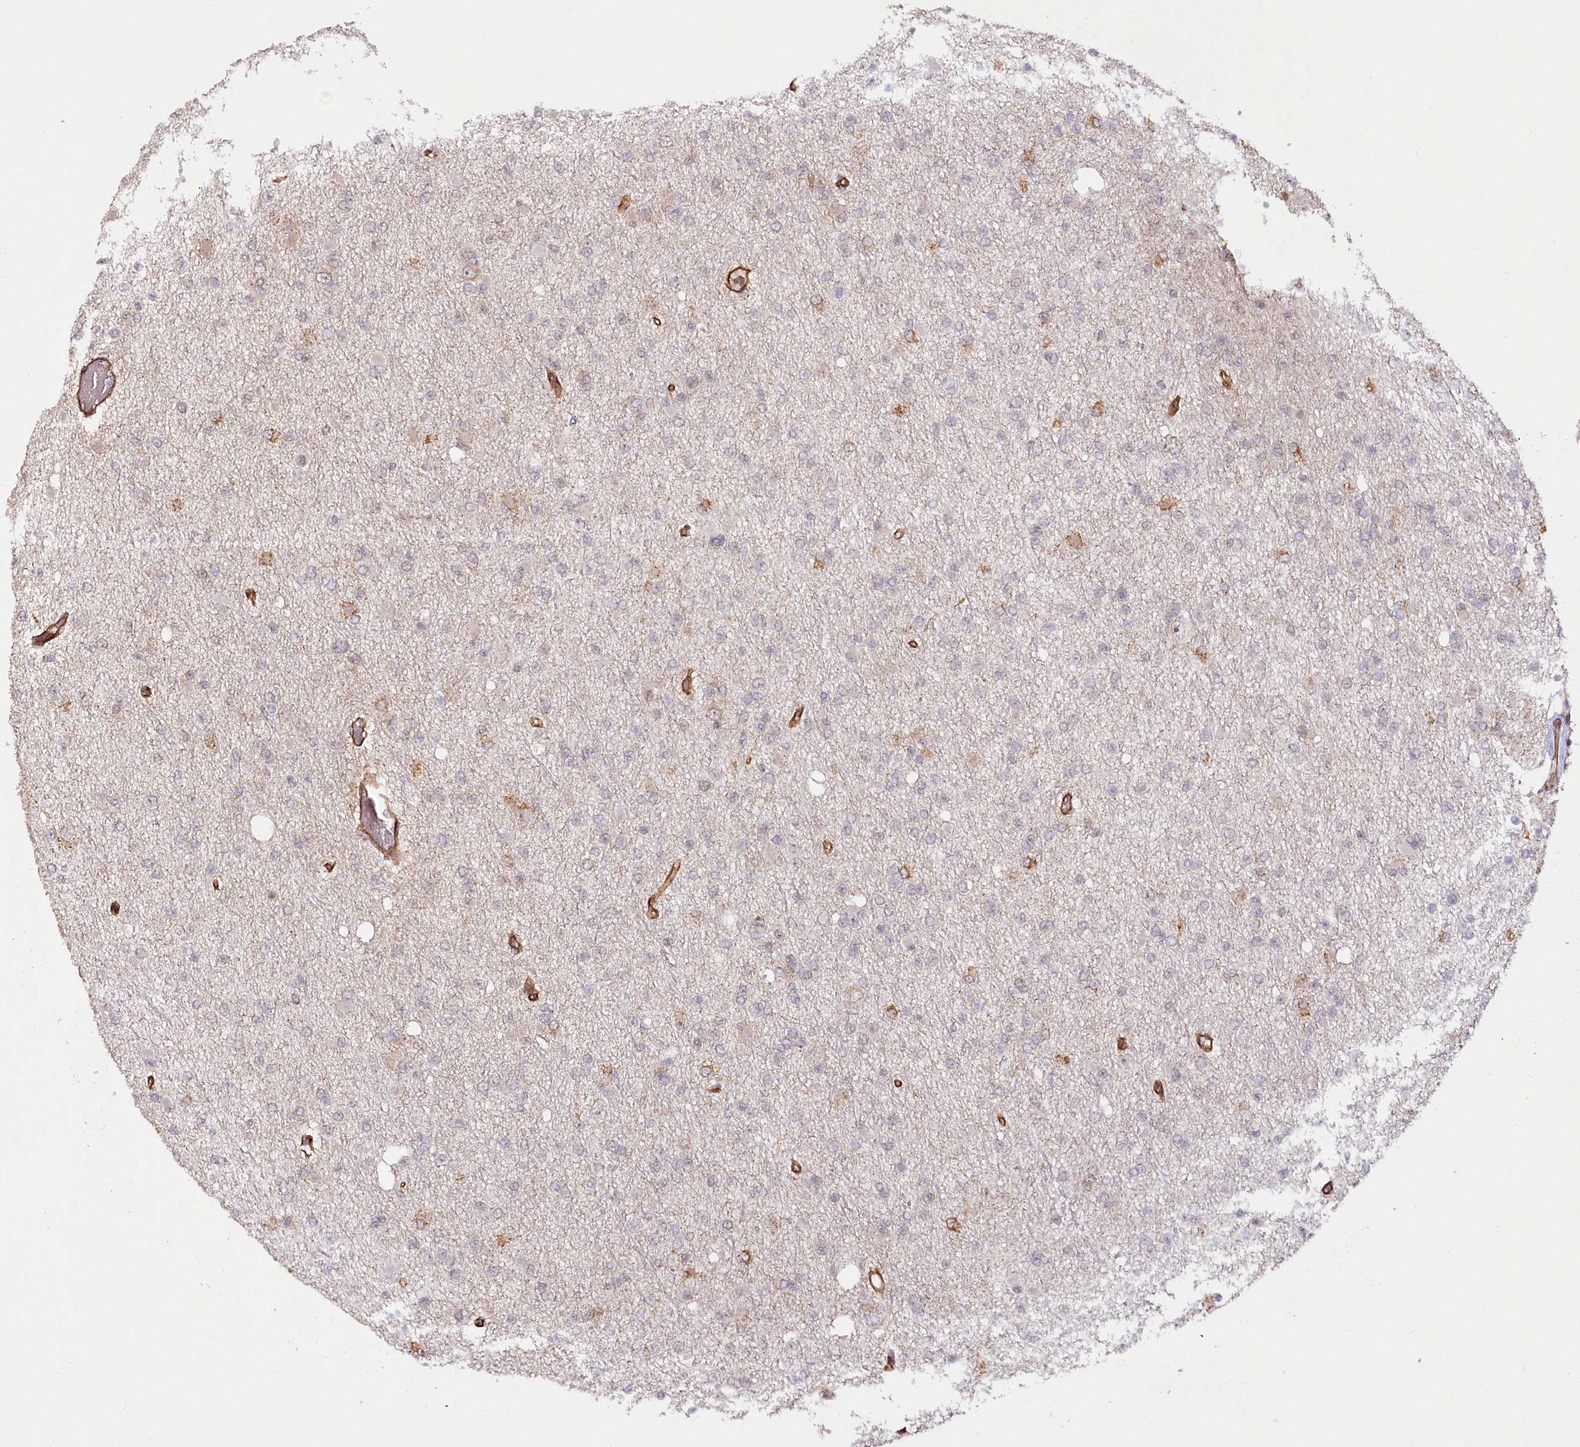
{"staining": {"intensity": "negative", "quantity": "none", "location": "none"}, "tissue": "glioma", "cell_type": "Tumor cells", "image_type": "cancer", "snomed": [{"axis": "morphology", "description": "Glioma, malignant, Low grade"}, {"axis": "topography", "description": "Brain"}], "caption": "Immunohistochemistry (IHC) photomicrograph of low-grade glioma (malignant) stained for a protein (brown), which shows no staining in tumor cells.", "gene": "COPG1", "patient": {"sex": "female", "age": 22}}